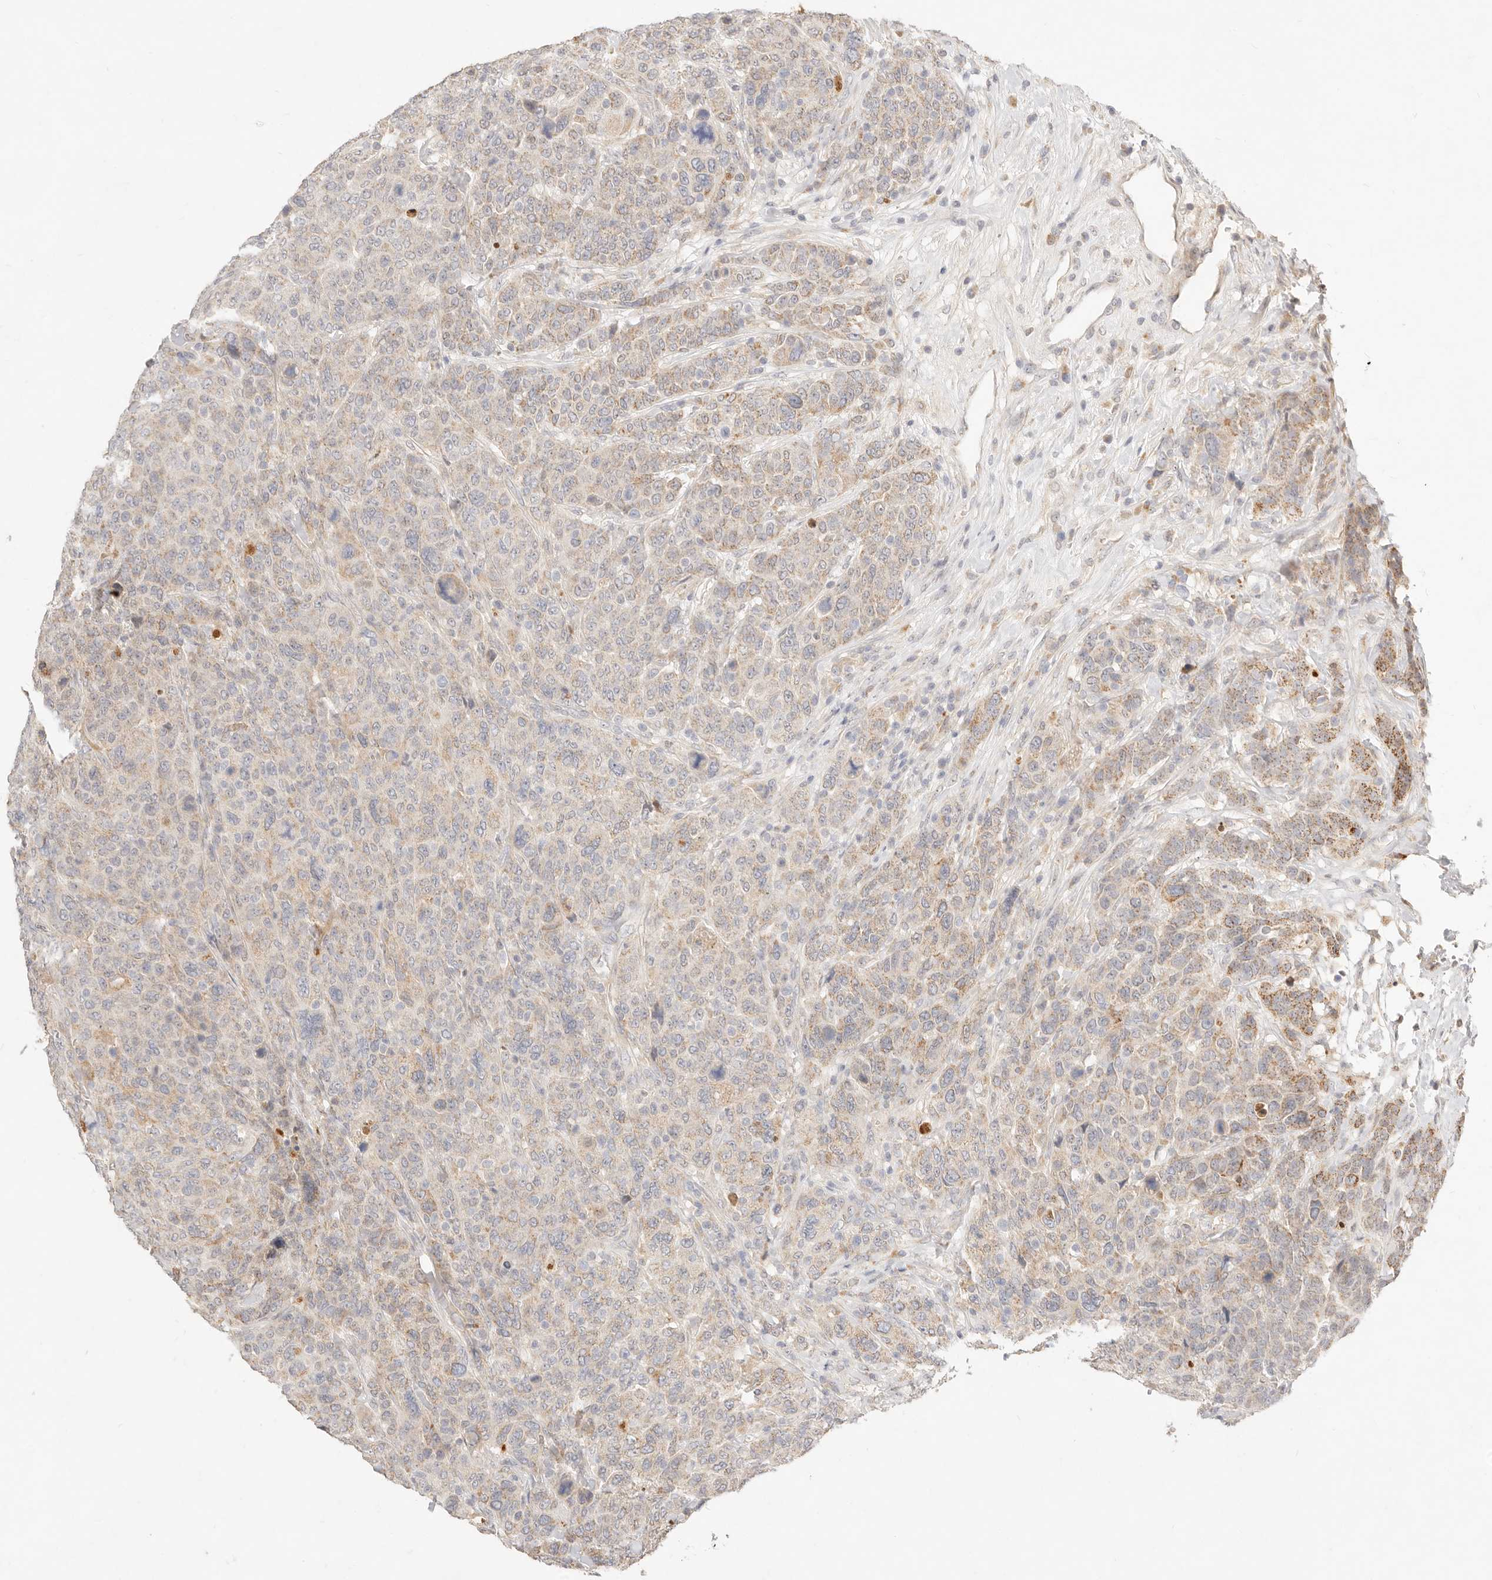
{"staining": {"intensity": "weak", "quantity": "25%-75%", "location": "cytoplasmic/membranous"}, "tissue": "breast cancer", "cell_type": "Tumor cells", "image_type": "cancer", "snomed": [{"axis": "morphology", "description": "Duct carcinoma"}, {"axis": "topography", "description": "Breast"}], "caption": "Protein expression analysis of breast intraductal carcinoma reveals weak cytoplasmic/membranous expression in approximately 25%-75% of tumor cells.", "gene": "ACOX1", "patient": {"sex": "female", "age": 37}}